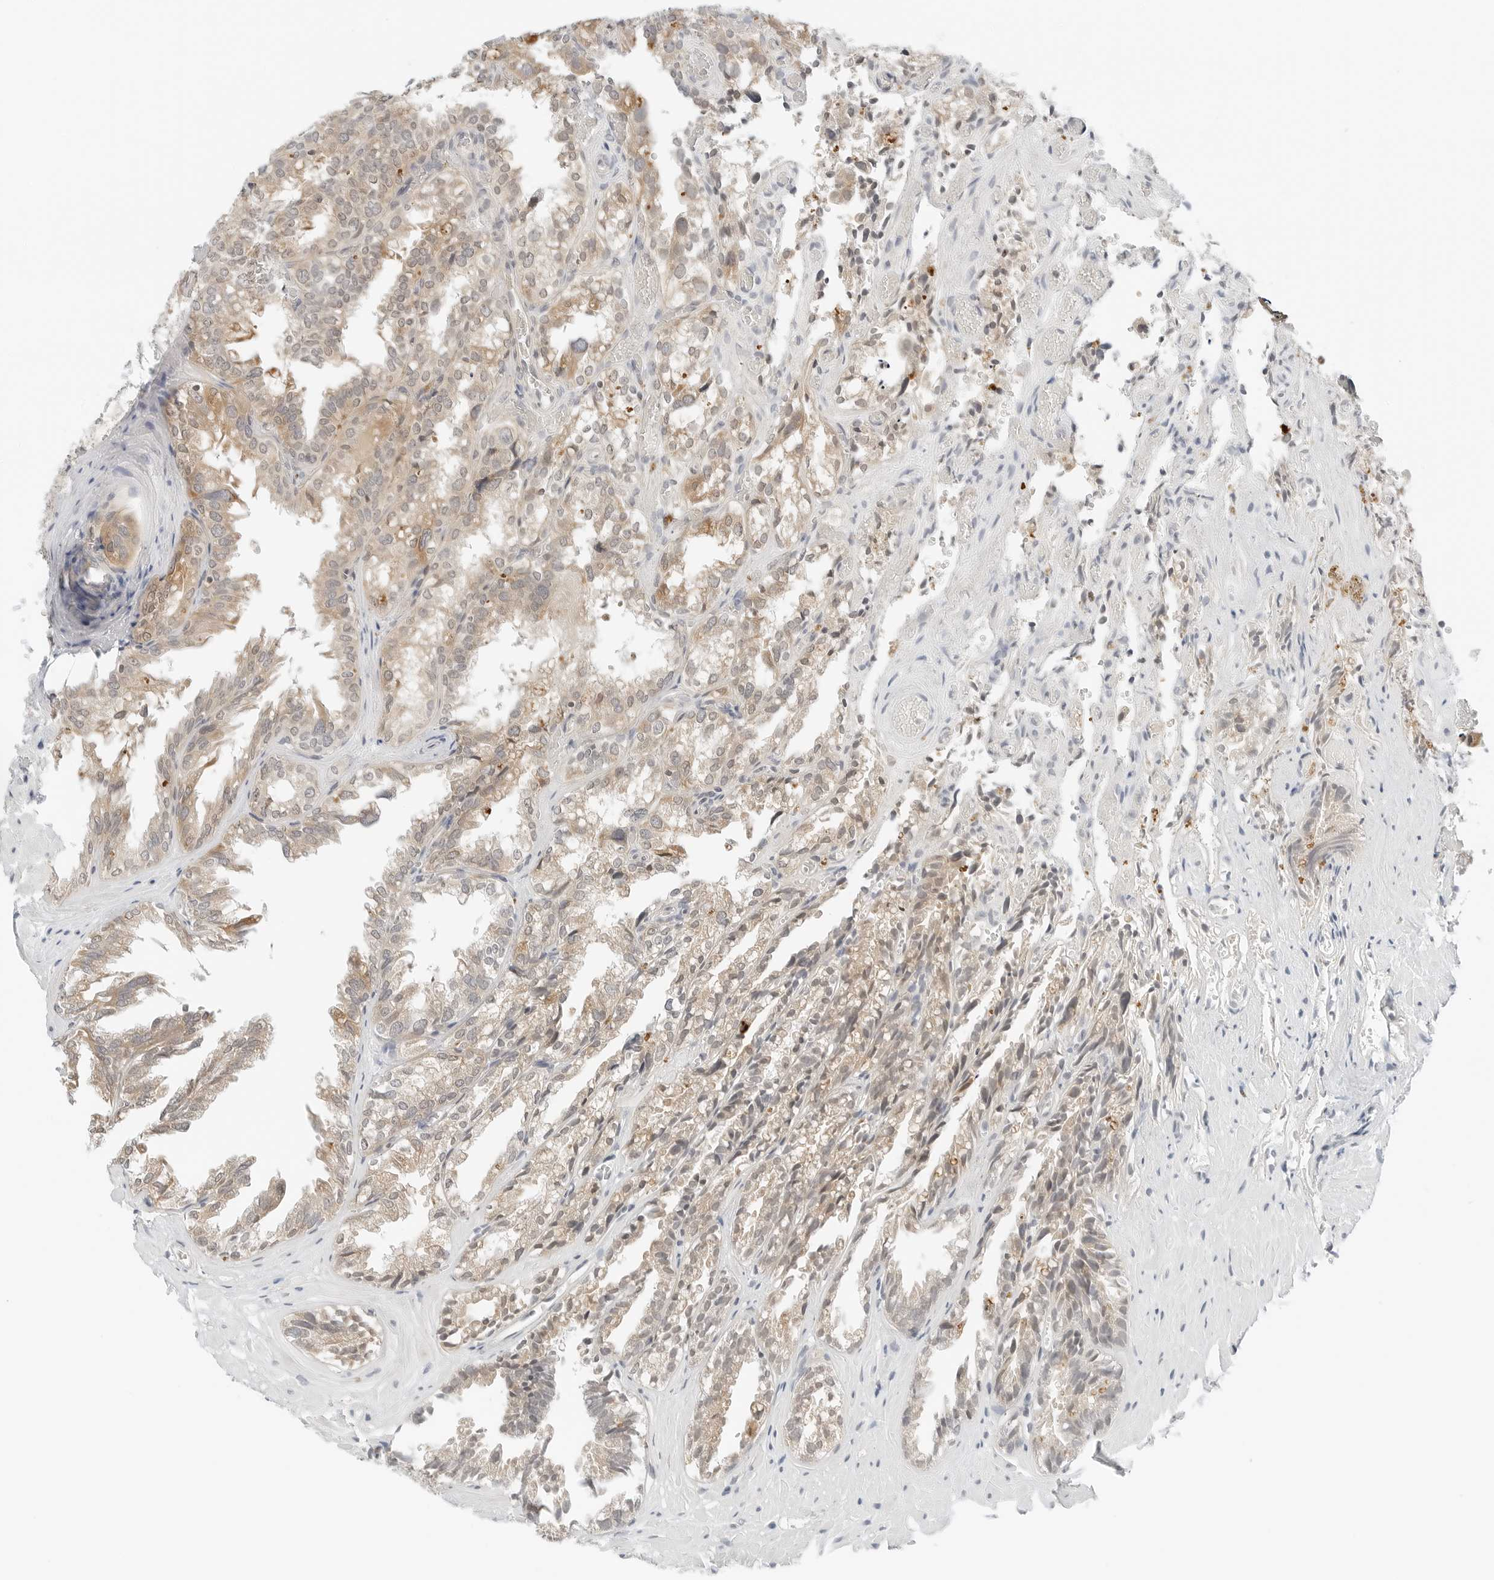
{"staining": {"intensity": "moderate", "quantity": "25%-75%", "location": "cytoplasmic/membranous"}, "tissue": "seminal vesicle", "cell_type": "Glandular cells", "image_type": "normal", "snomed": [{"axis": "morphology", "description": "Normal tissue, NOS"}, {"axis": "topography", "description": "Prostate"}, {"axis": "topography", "description": "Seminal veicle"}], "caption": "Normal seminal vesicle reveals moderate cytoplasmic/membranous expression in approximately 25%-75% of glandular cells.", "gene": "IQCC", "patient": {"sex": "male", "age": 51}}